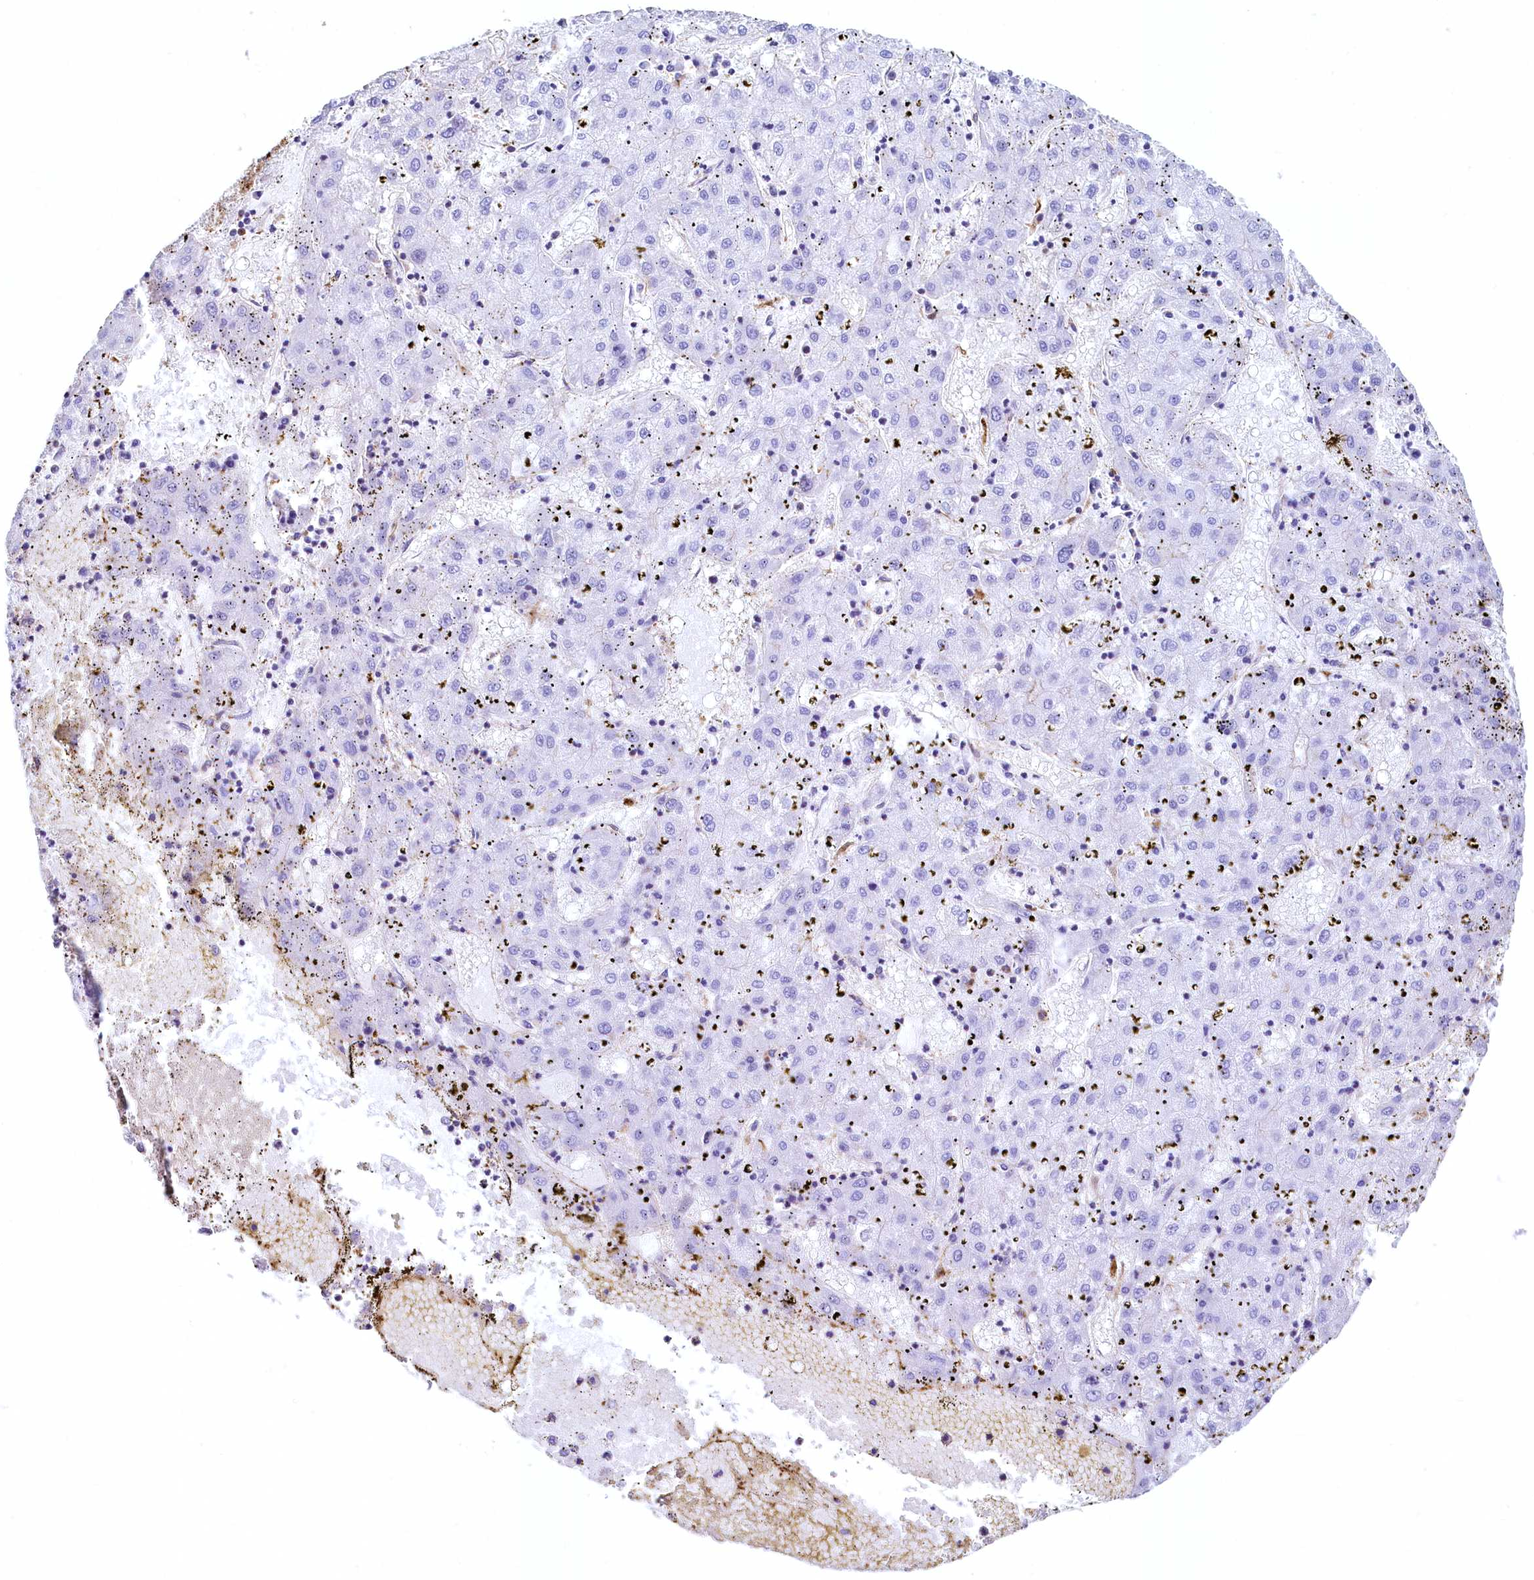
{"staining": {"intensity": "negative", "quantity": "none", "location": "none"}, "tissue": "liver cancer", "cell_type": "Tumor cells", "image_type": "cancer", "snomed": [{"axis": "morphology", "description": "Carcinoma, Hepatocellular, NOS"}, {"axis": "topography", "description": "Liver"}], "caption": "High magnification brightfield microscopy of hepatocellular carcinoma (liver) stained with DAB (3,3'-diaminobenzidine) (brown) and counterstained with hematoxylin (blue): tumor cells show no significant positivity.", "gene": "THBS1", "patient": {"sex": "male", "age": 72}}